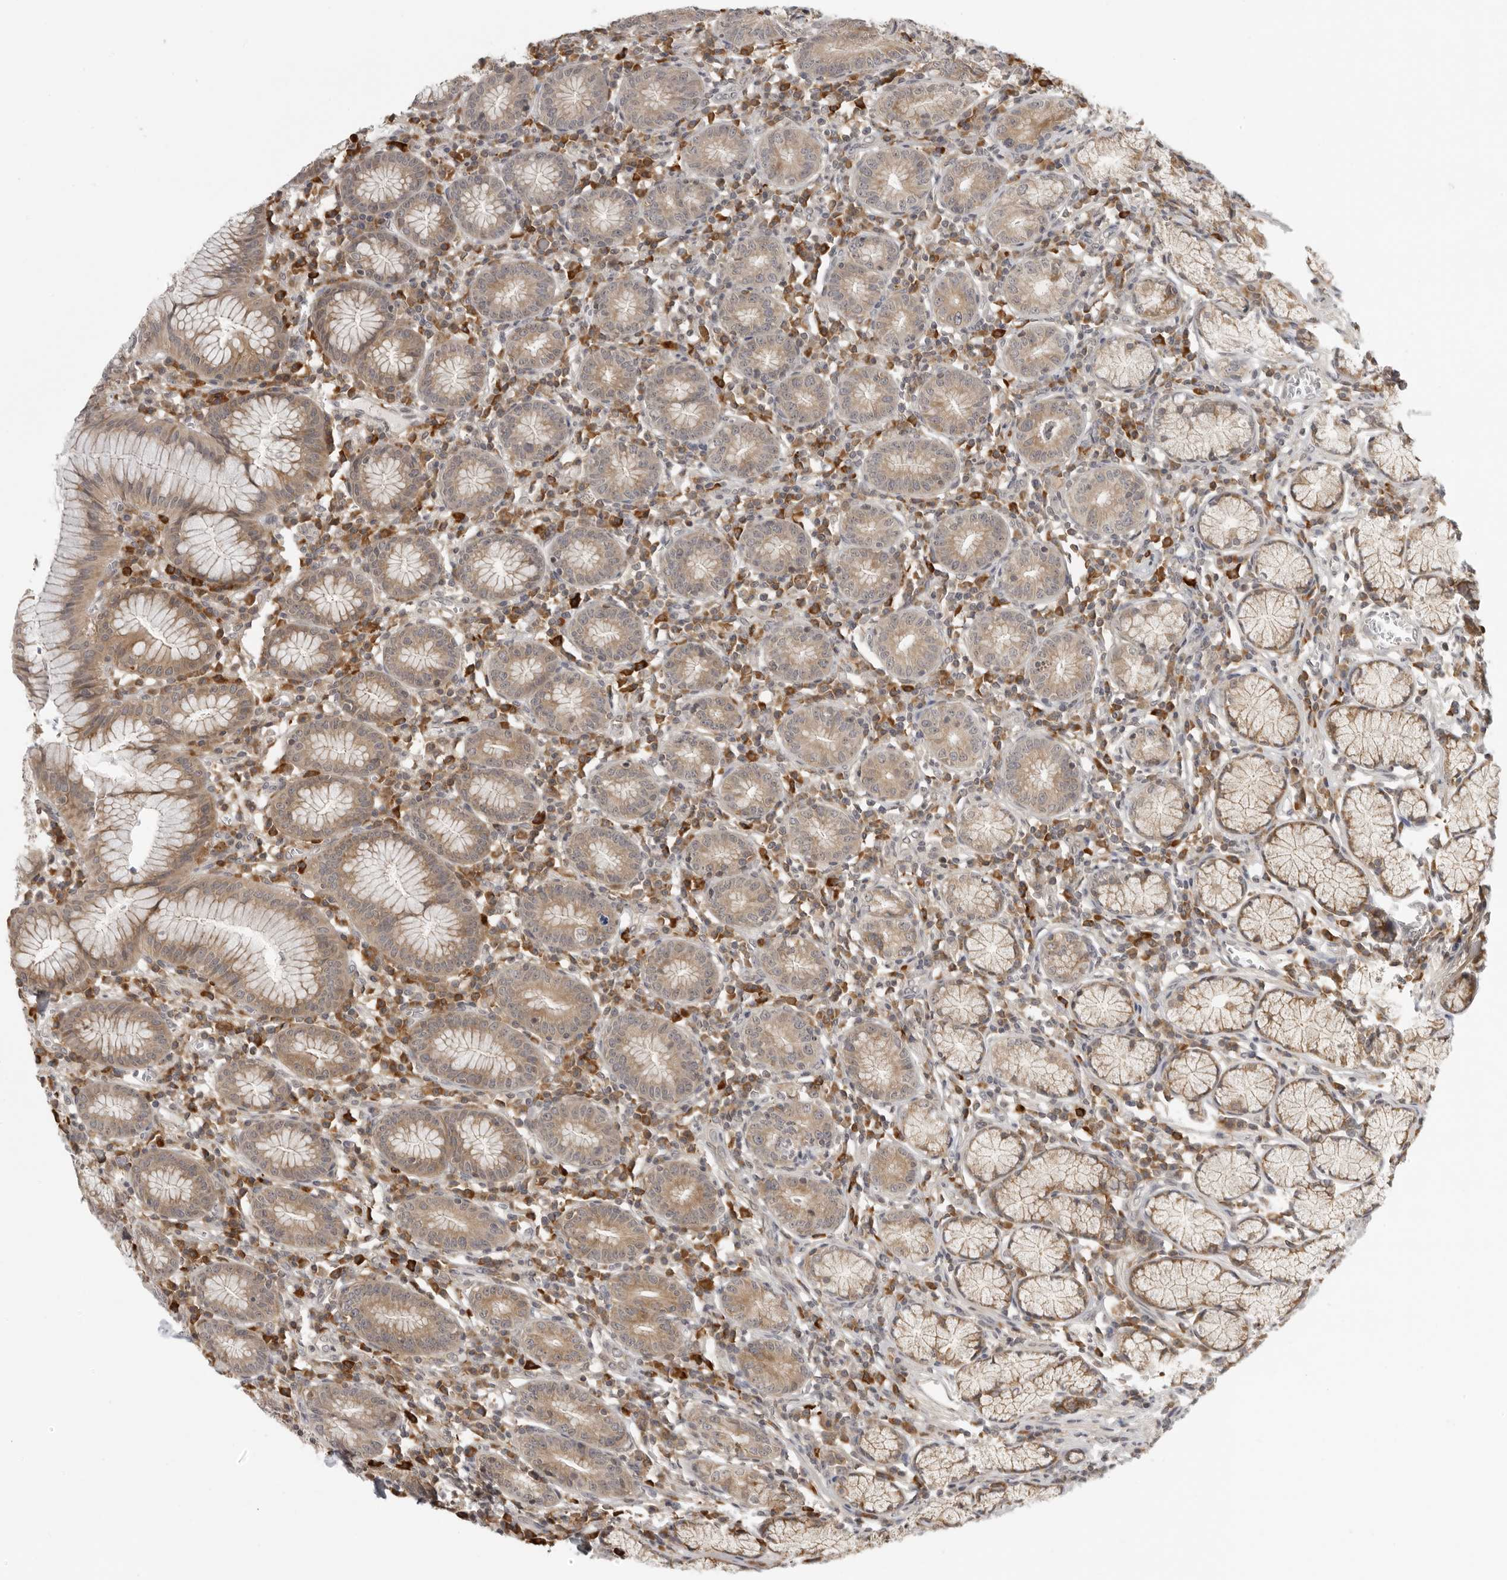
{"staining": {"intensity": "moderate", "quantity": ">75%", "location": "cytoplasmic/membranous"}, "tissue": "stomach", "cell_type": "Glandular cells", "image_type": "normal", "snomed": [{"axis": "morphology", "description": "Normal tissue, NOS"}, {"axis": "topography", "description": "Stomach"}], "caption": "The image demonstrates a brown stain indicating the presence of a protein in the cytoplasmic/membranous of glandular cells in stomach.", "gene": "PRRC2A", "patient": {"sex": "male", "age": 55}}